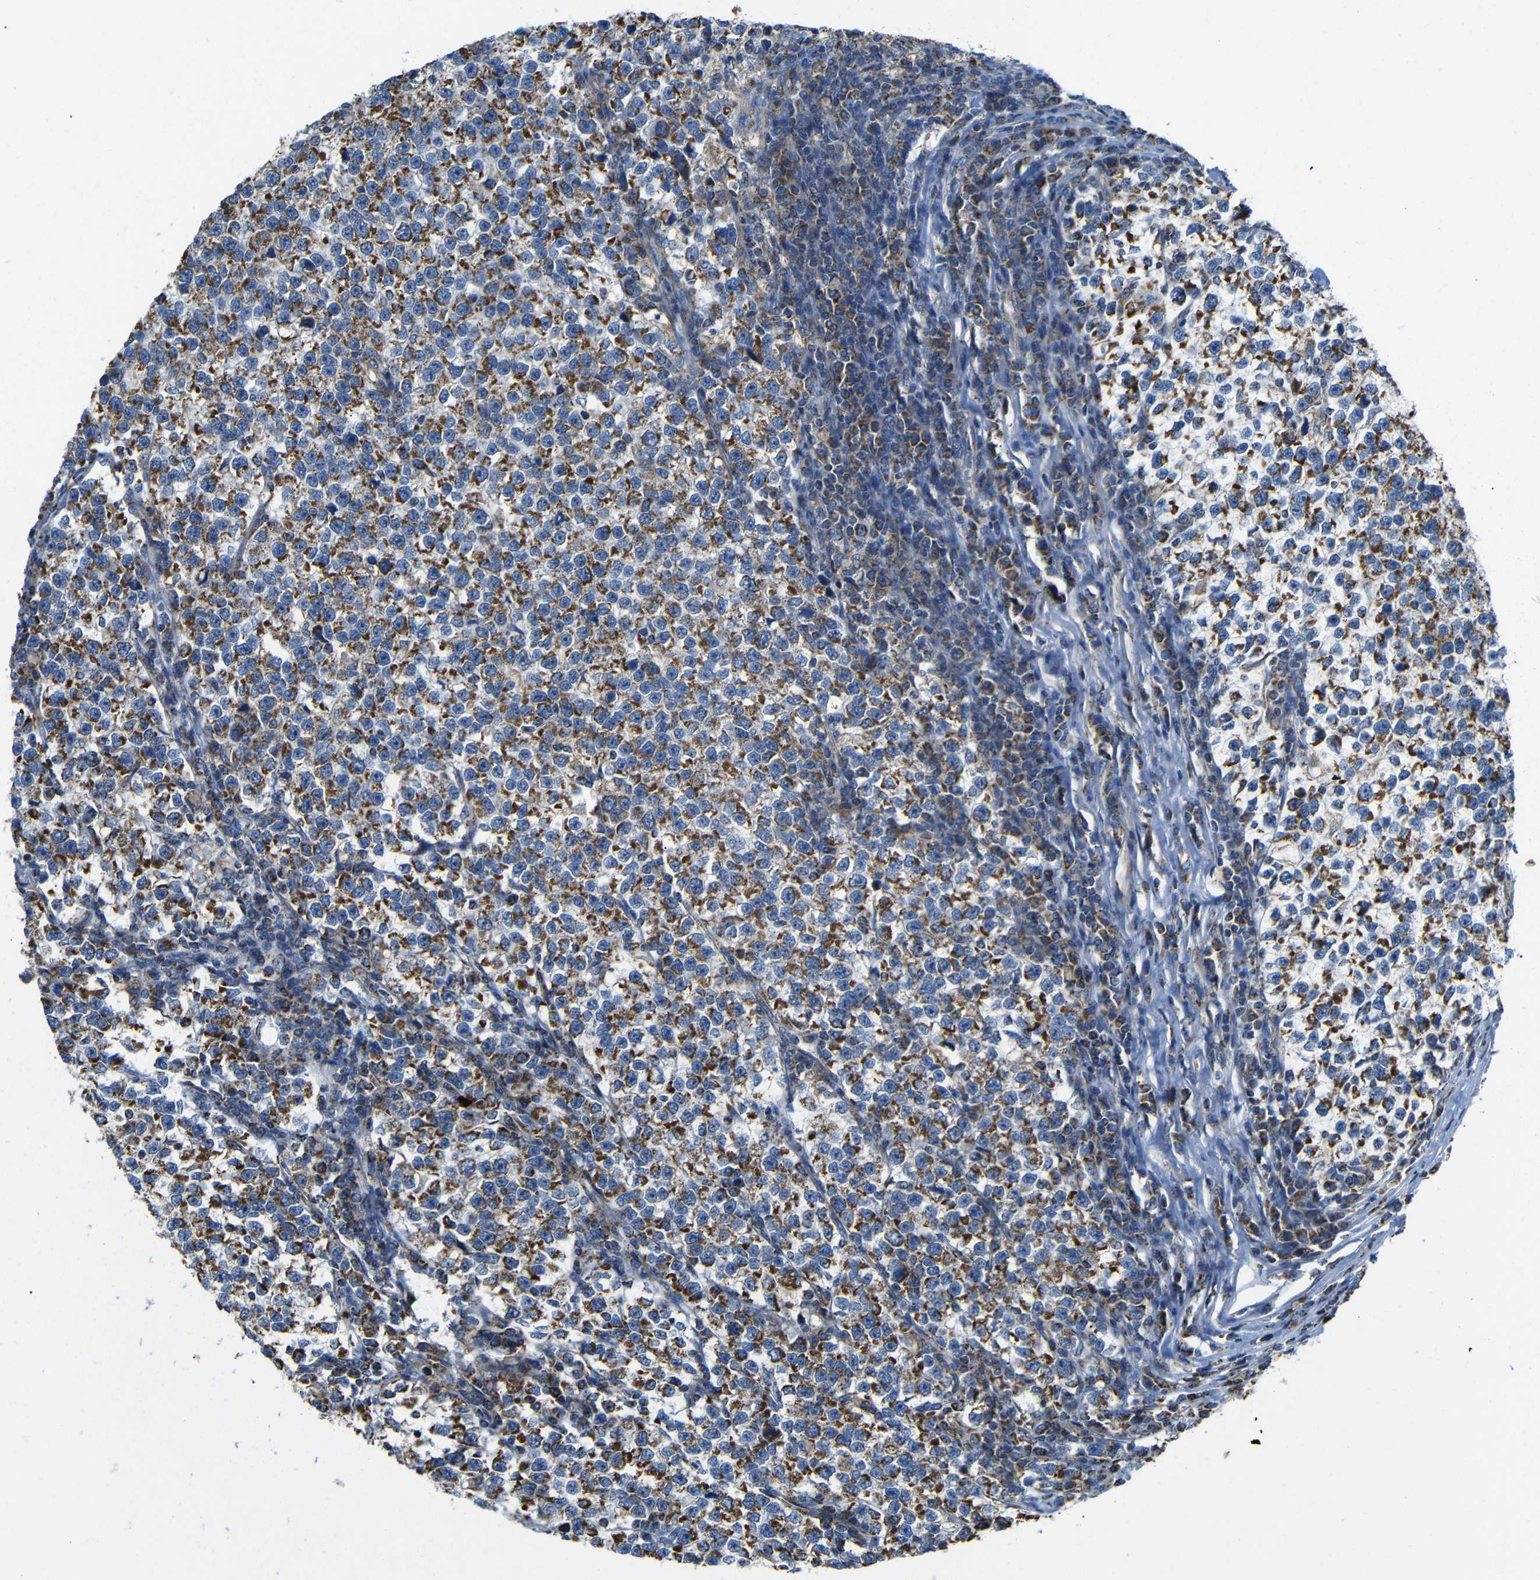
{"staining": {"intensity": "strong", "quantity": "25%-75%", "location": "cytoplasmic/membranous"}, "tissue": "testis cancer", "cell_type": "Tumor cells", "image_type": "cancer", "snomed": [{"axis": "morphology", "description": "Normal tissue, NOS"}, {"axis": "morphology", "description": "Seminoma, NOS"}, {"axis": "topography", "description": "Testis"}], "caption": "Protein analysis of testis seminoma tissue displays strong cytoplasmic/membranous staining in approximately 25%-75% of tumor cells.", "gene": "FAM171B", "patient": {"sex": "male", "age": 43}}